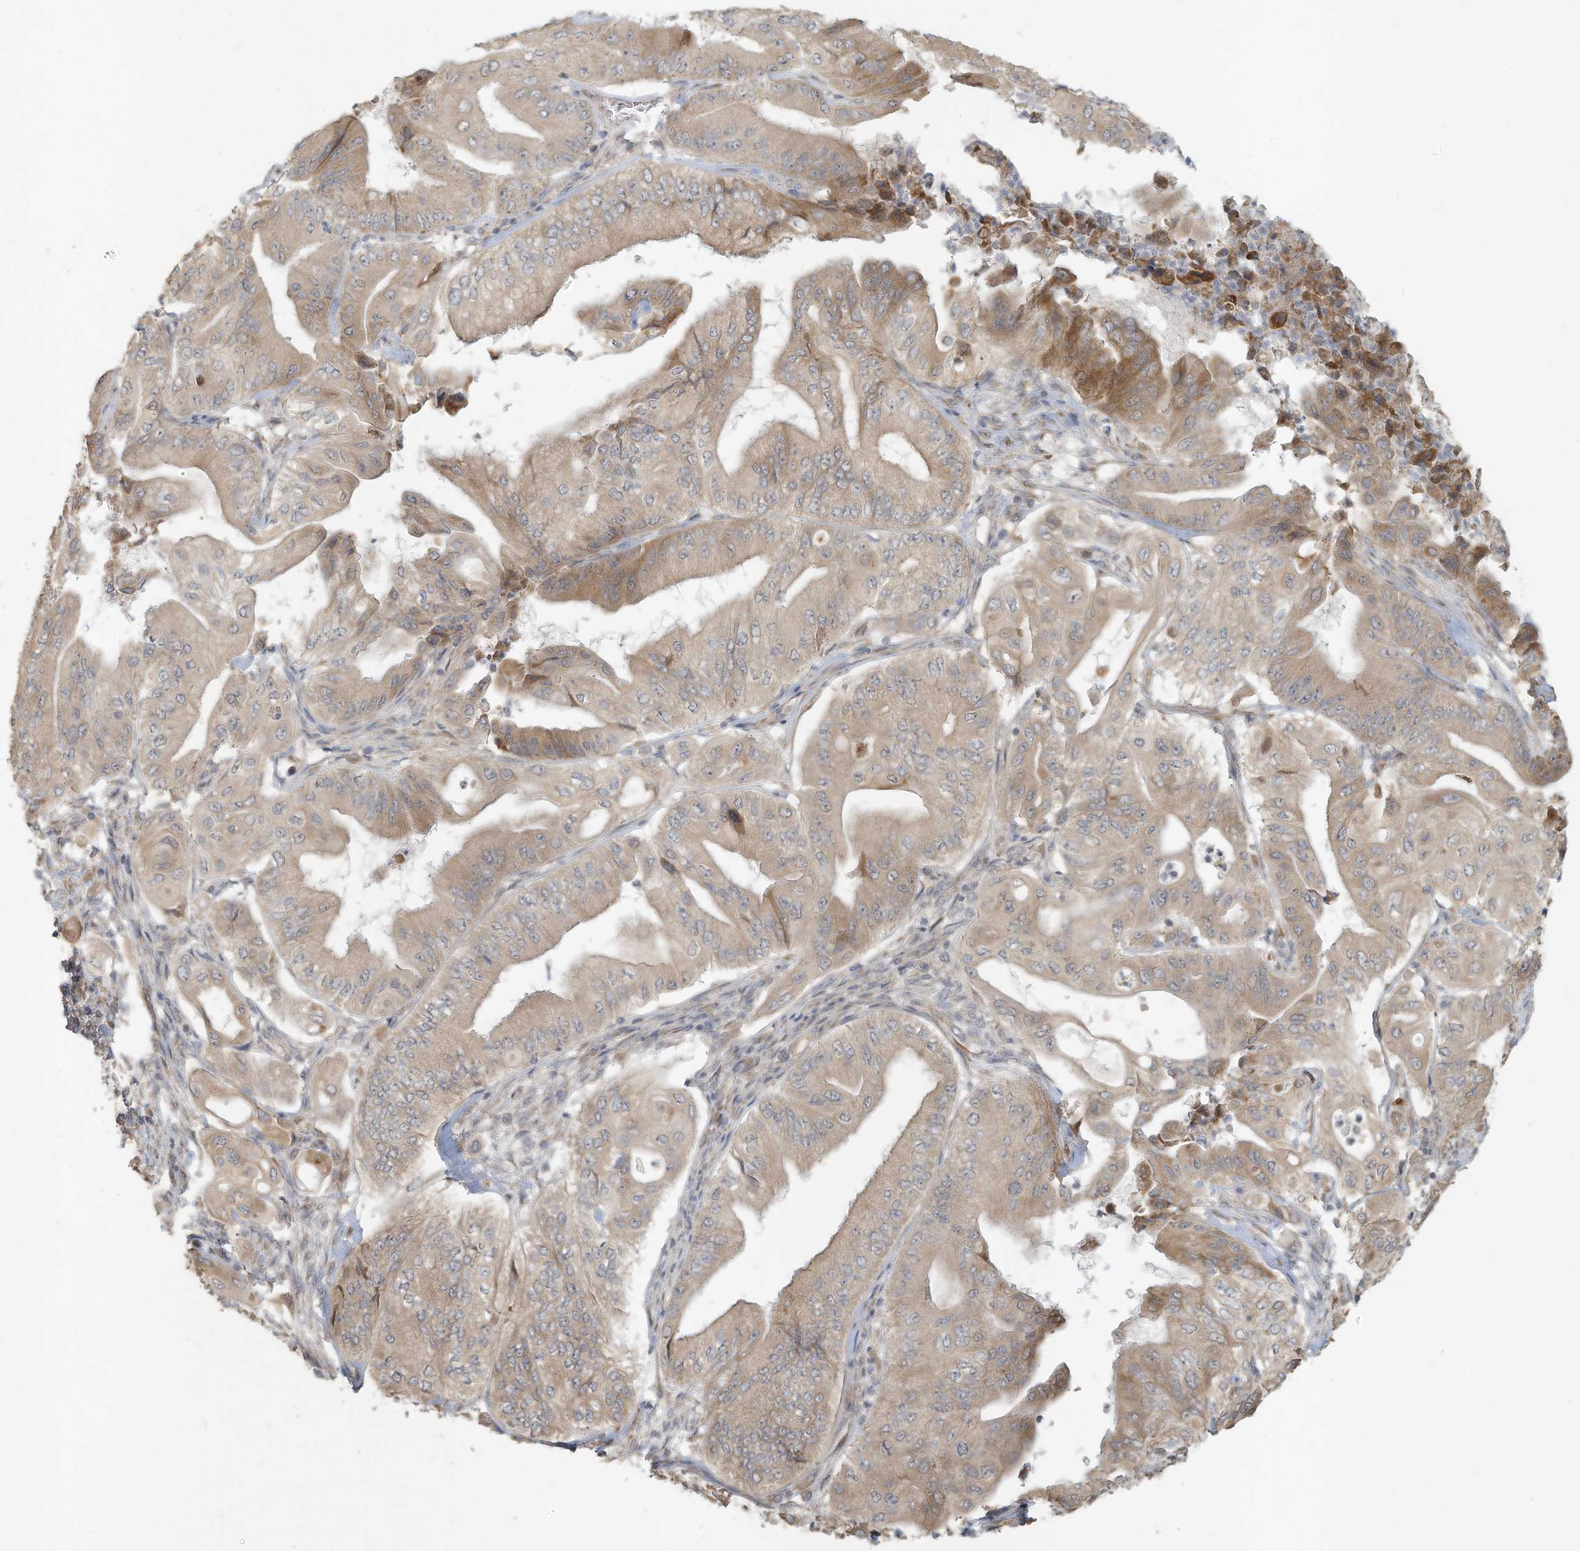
{"staining": {"intensity": "weak", "quantity": ">75%", "location": "cytoplasmic/membranous"}, "tissue": "pancreatic cancer", "cell_type": "Tumor cells", "image_type": "cancer", "snomed": [{"axis": "morphology", "description": "Adenocarcinoma, NOS"}, {"axis": "topography", "description": "Pancreas"}], "caption": "There is low levels of weak cytoplasmic/membranous expression in tumor cells of pancreatic adenocarcinoma, as demonstrated by immunohistochemical staining (brown color).", "gene": "MAGIX", "patient": {"sex": "female", "age": 77}}